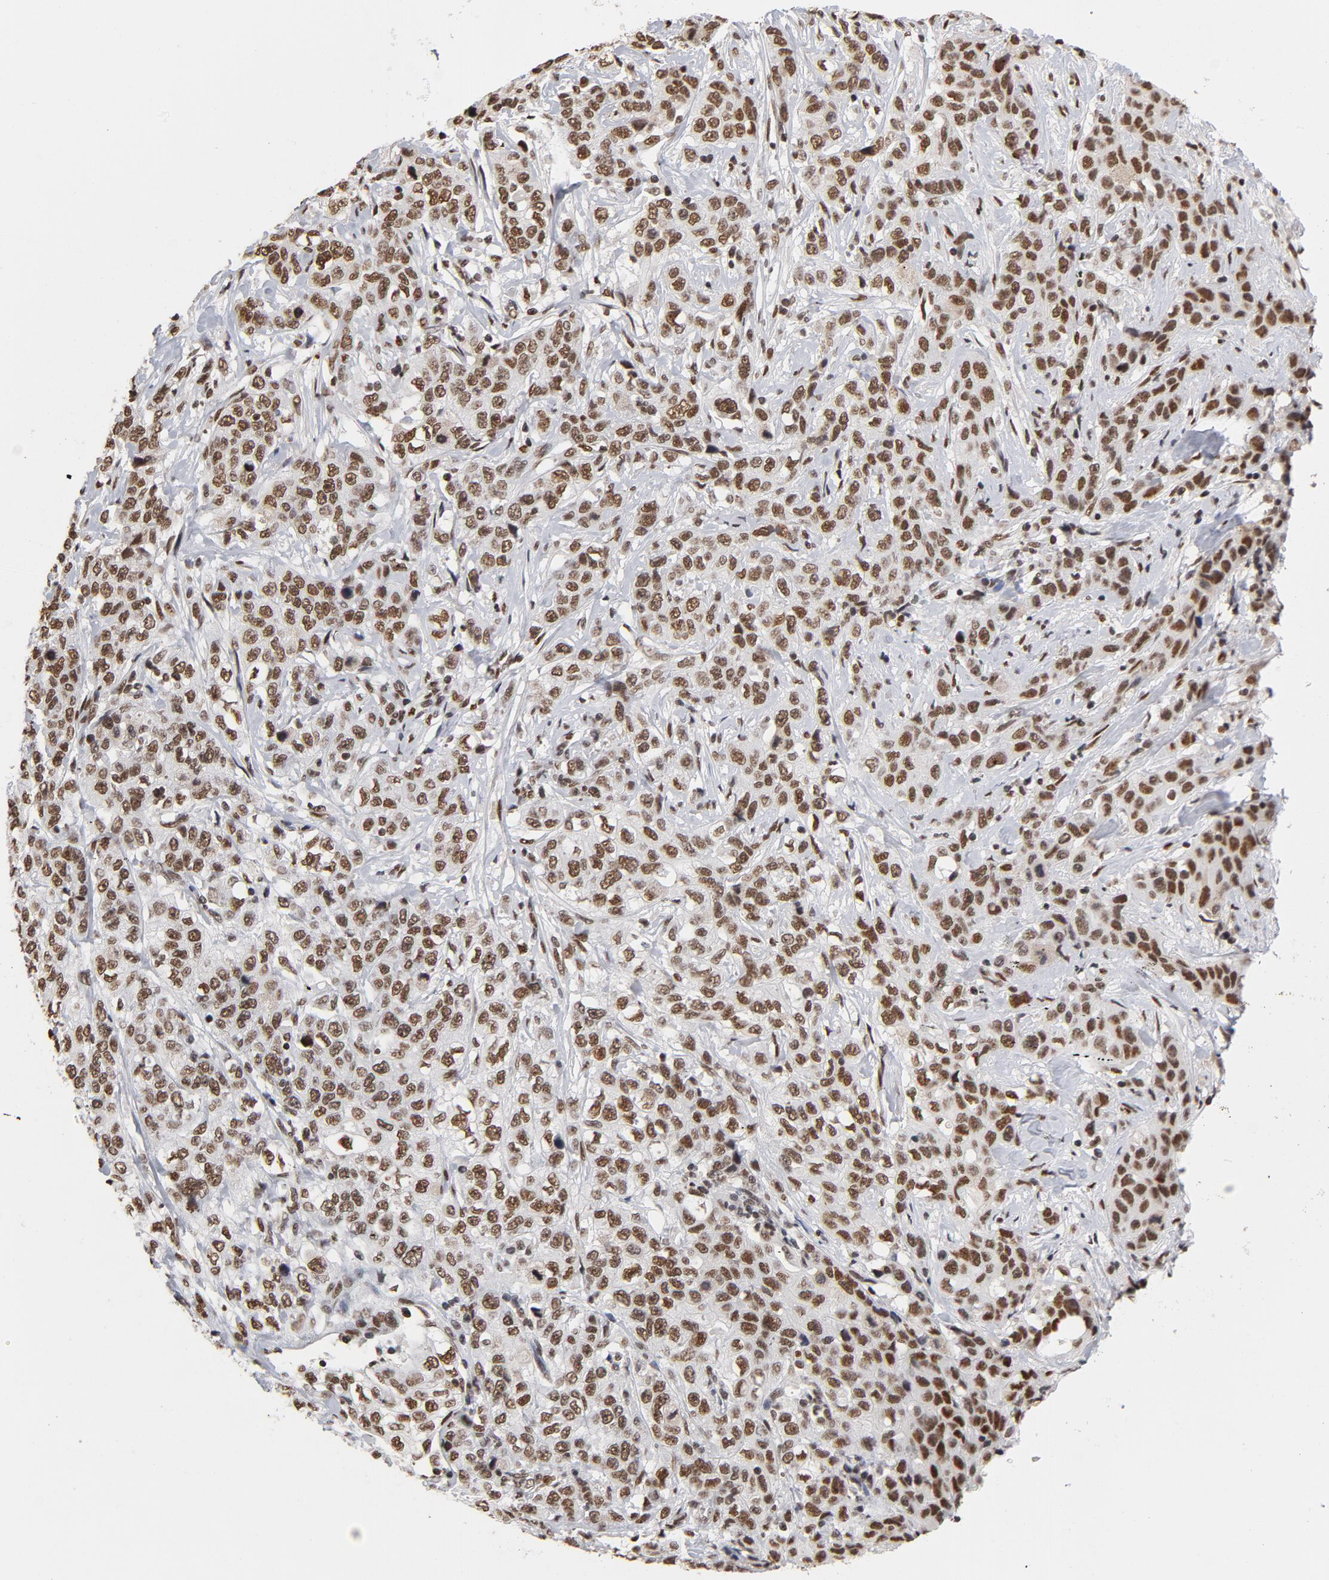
{"staining": {"intensity": "moderate", "quantity": ">75%", "location": "nuclear"}, "tissue": "stomach cancer", "cell_type": "Tumor cells", "image_type": "cancer", "snomed": [{"axis": "morphology", "description": "Adenocarcinoma, NOS"}, {"axis": "topography", "description": "Stomach"}], "caption": "Human adenocarcinoma (stomach) stained for a protein (brown) reveals moderate nuclear positive positivity in approximately >75% of tumor cells.", "gene": "TP53BP1", "patient": {"sex": "male", "age": 48}}